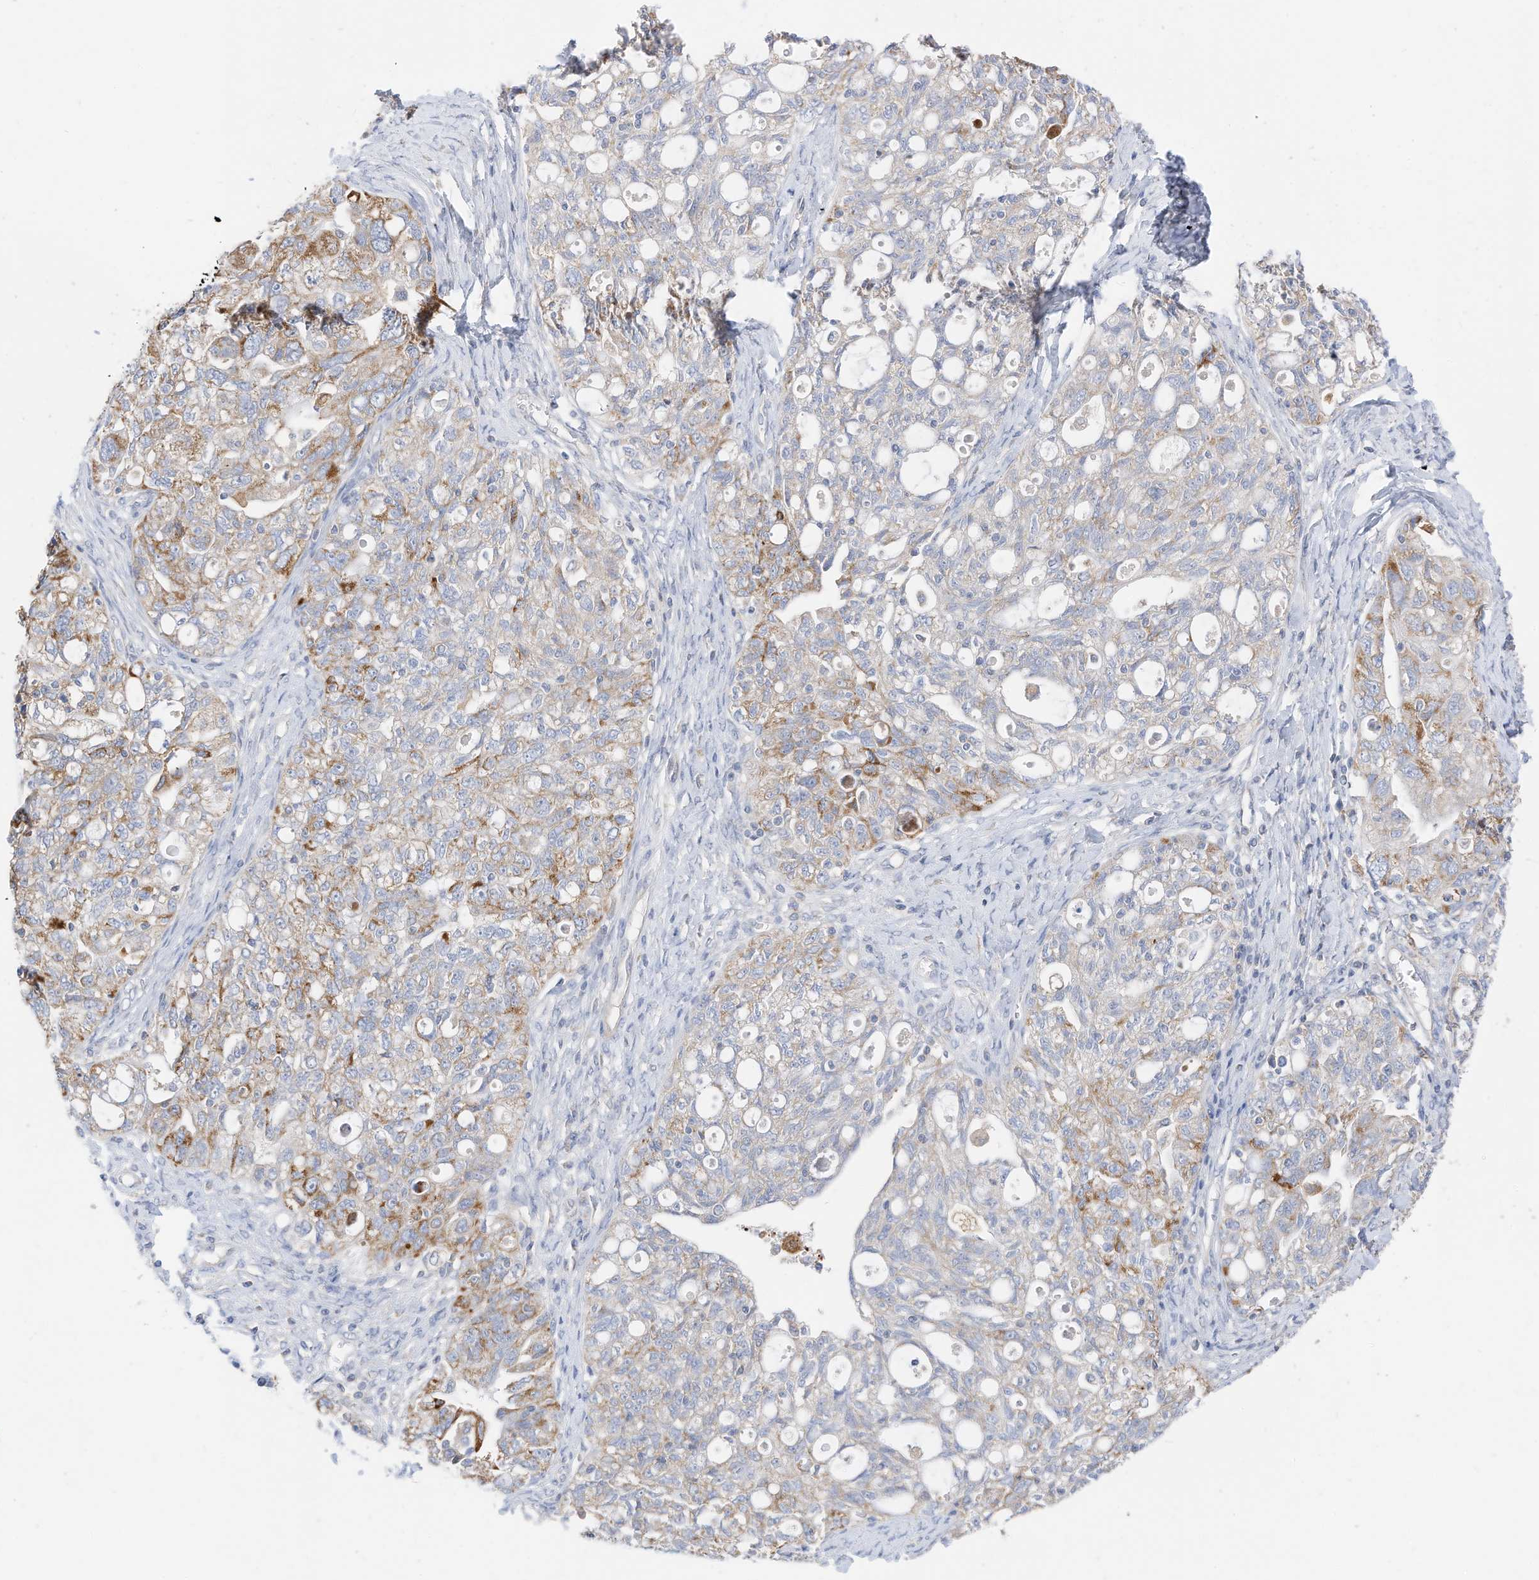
{"staining": {"intensity": "moderate", "quantity": "<25%", "location": "cytoplasmic/membranous"}, "tissue": "ovarian cancer", "cell_type": "Tumor cells", "image_type": "cancer", "snomed": [{"axis": "morphology", "description": "Carcinoma, NOS"}, {"axis": "morphology", "description": "Cystadenocarcinoma, serous, NOS"}, {"axis": "topography", "description": "Ovary"}], "caption": "This photomicrograph demonstrates serous cystadenocarcinoma (ovarian) stained with IHC to label a protein in brown. The cytoplasmic/membranous of tumor cells show moderate positivity for the protein. Nuclei are counter-stained blue.", "gene": "RHOH", "patient": {"sex": "female", "age": 69}}